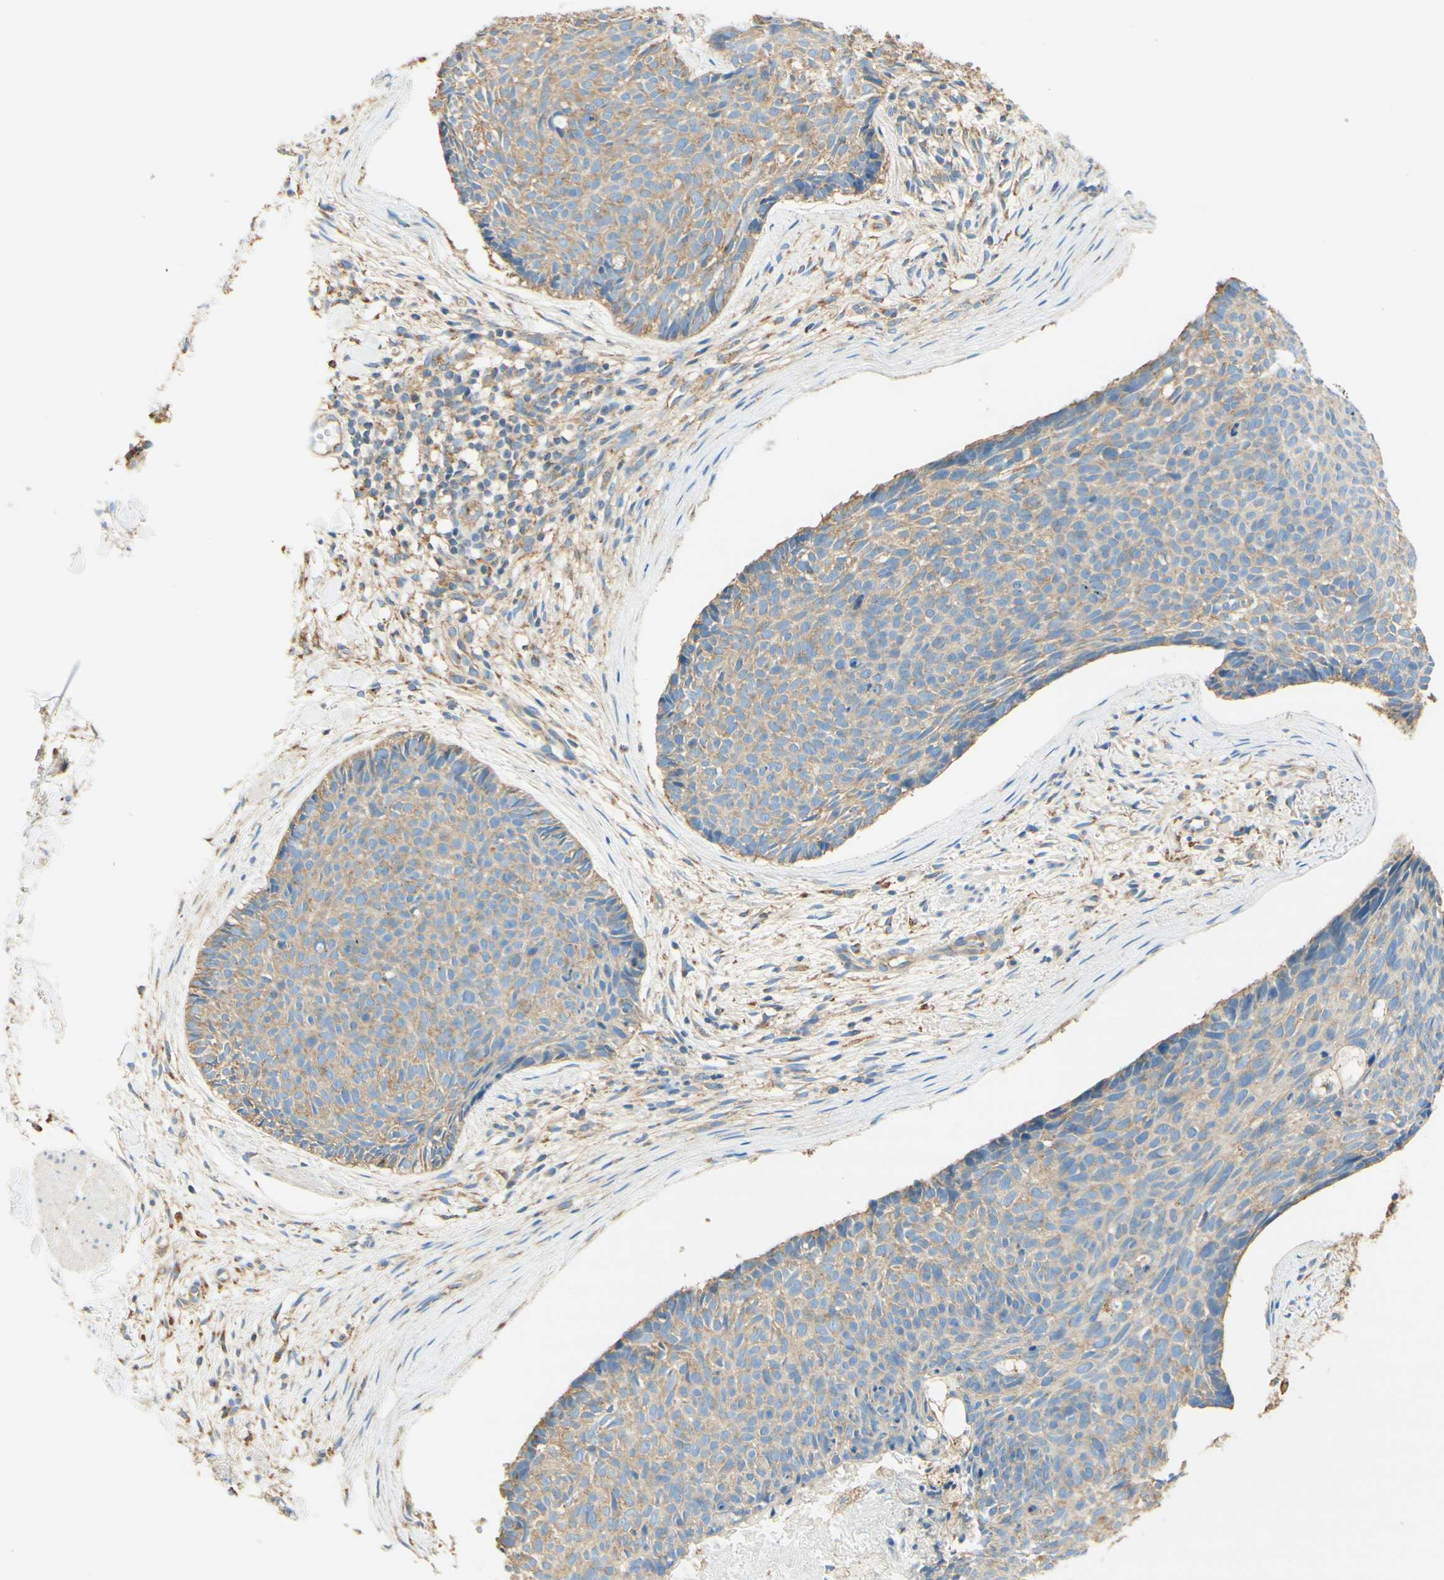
{"staining": {"intensity": "weak", "quantity": "25%-75%", "location": "cytoplasmic/membranous"}, "tissue": "skin cancer", "cell_type": "Tumor cells", "image_type": "cancer", "snomed": [{"axis": "morphology", "description": "Normal tissue, NOS"}, {"axis": "morphology", "description": "Basal cell carcinoma"}, {"axis": "topography", "description": "Skin"}], "caption": "IHC micrograph of human skin cancer (basal cell carcinoma) stained for a protein (brown), which reveals low levels of weak cytoplasmic/membranous expression in about 25%-75% of tumor cells.", "gene": "CLTC", "patient": {"sex": "female", "age": 56}}